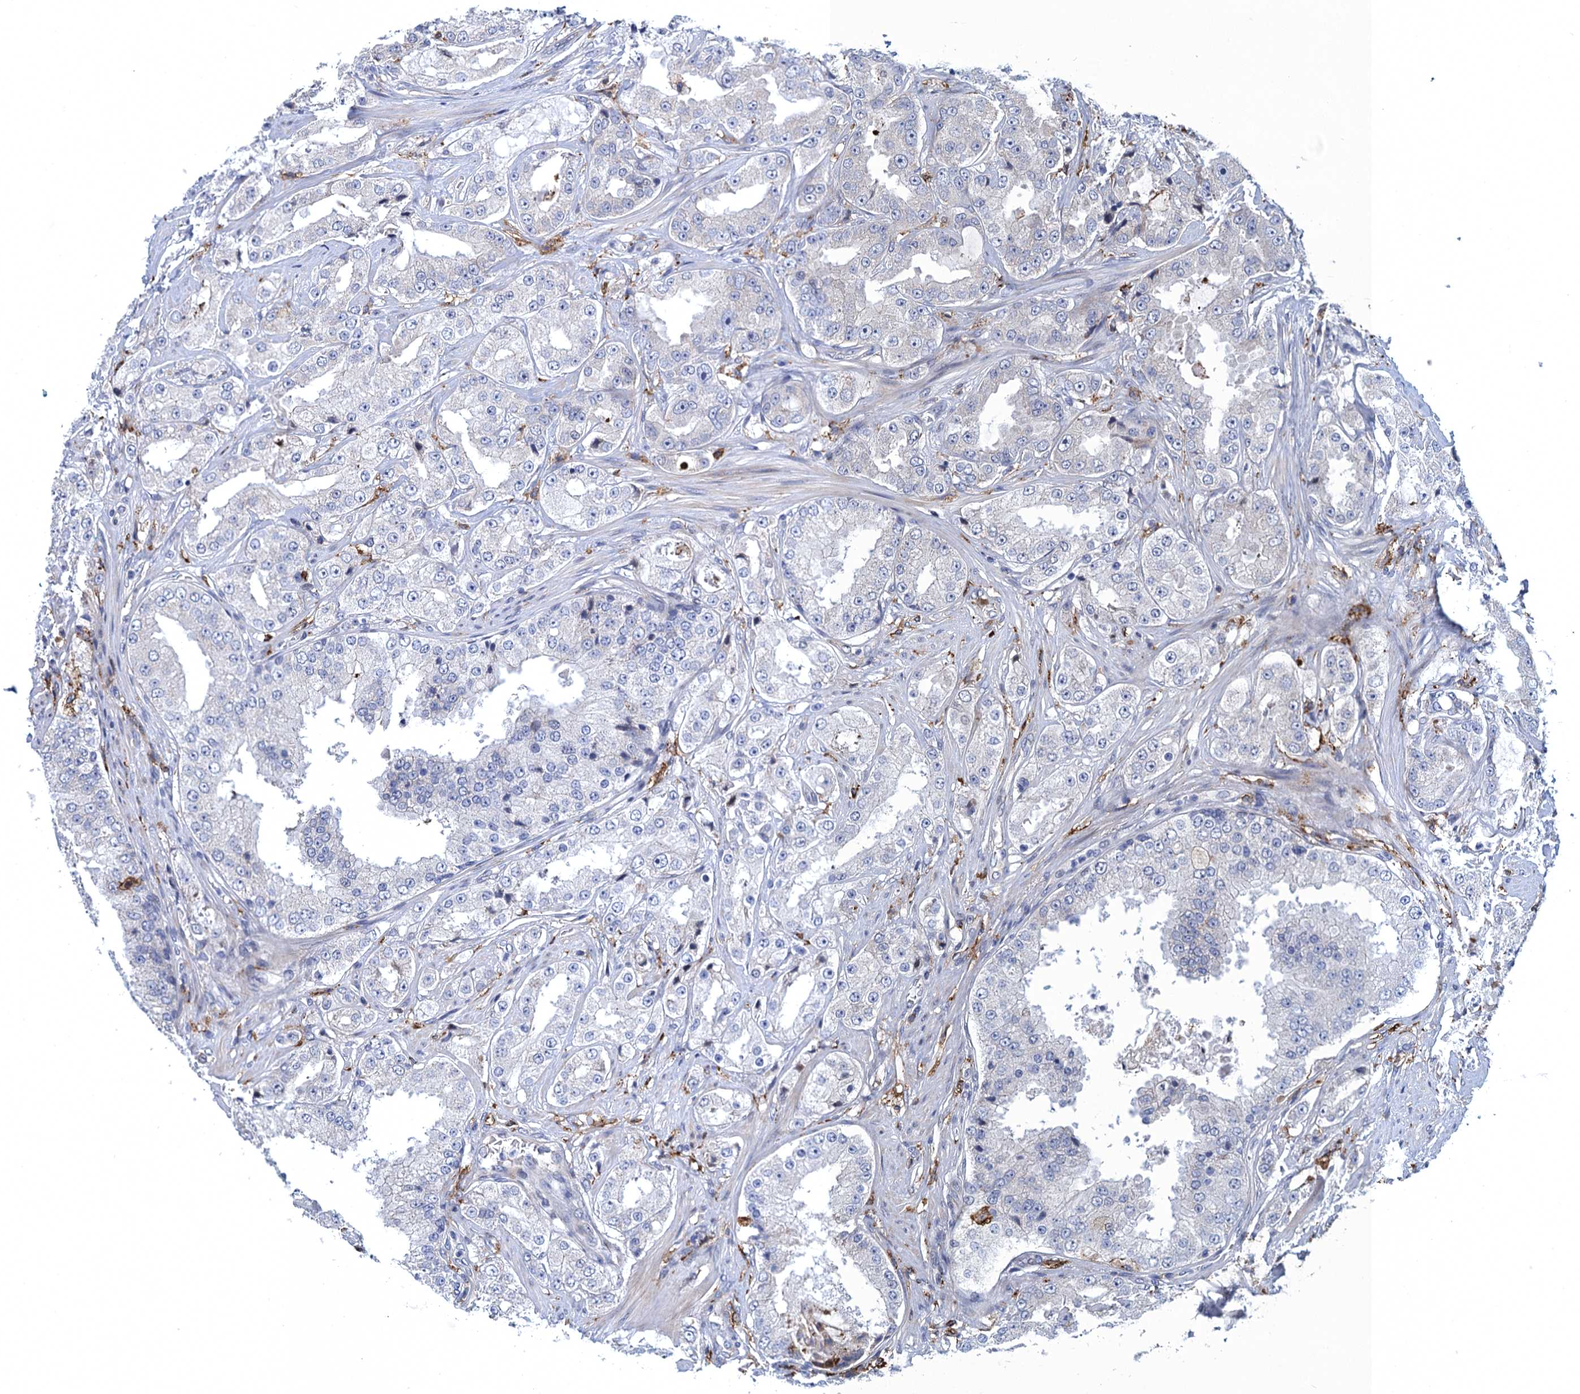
{"staining": {"intensity": "negative", "quantity": "none", "location": "none"}, "tissue": "prostate cancer", "cell_type": "Tumor cells", "image_type": "cancer", "snomed": [{"axis": "morphology", "description": "Adenocarcinoma, High grade"}, {"axis": "topography", "description": "Prostate"}], "caption": "A histopathology image of prostate cancer stained for a protein demonstrates no brown staining in tumor cells.", "gene": "DNHD1", "patient": {"sex": "male", "age": 73}}